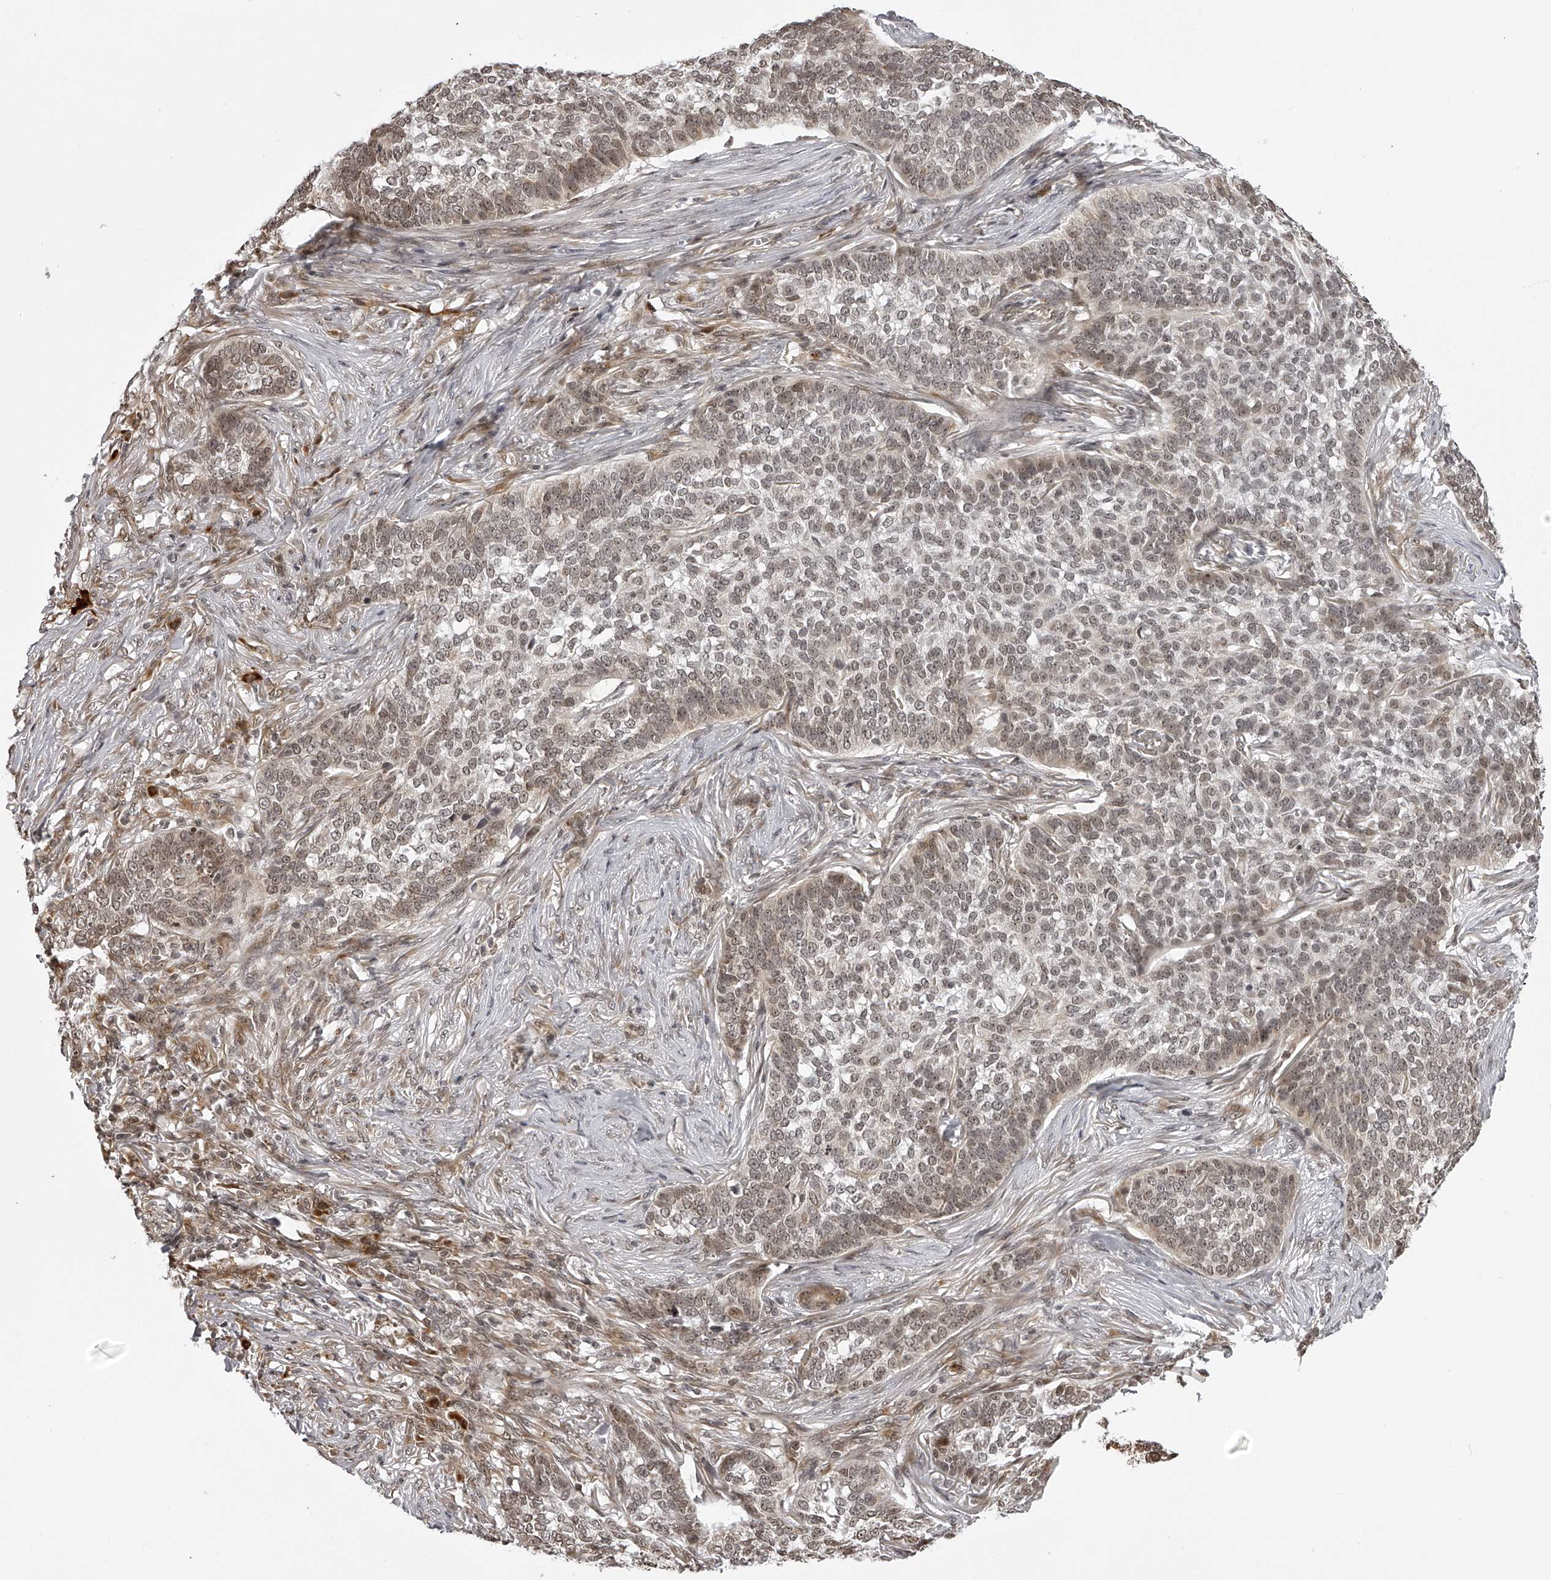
{"staining": {"intensity": "weak", "quantity": ">75%", "location": "cytoplasmic/membranous,nuclear"}, "tissue": "skin cancer", "cell_type": "Tumor cells", "image_type": "cancer", "snomed": [{"axis": "morphology", "description": "Basal cell carcinoma"}, {"axis": "topography", "description": "Skin"}], "caption": "A photomicrograph of human basal cell carcinoma (skin) stained for a protein shows weak cytoplasmic/membranous and nuclear brown staining in tumor cells.", "gene": "ODF2L", "patient": {"sex": "male", "age": 85}}